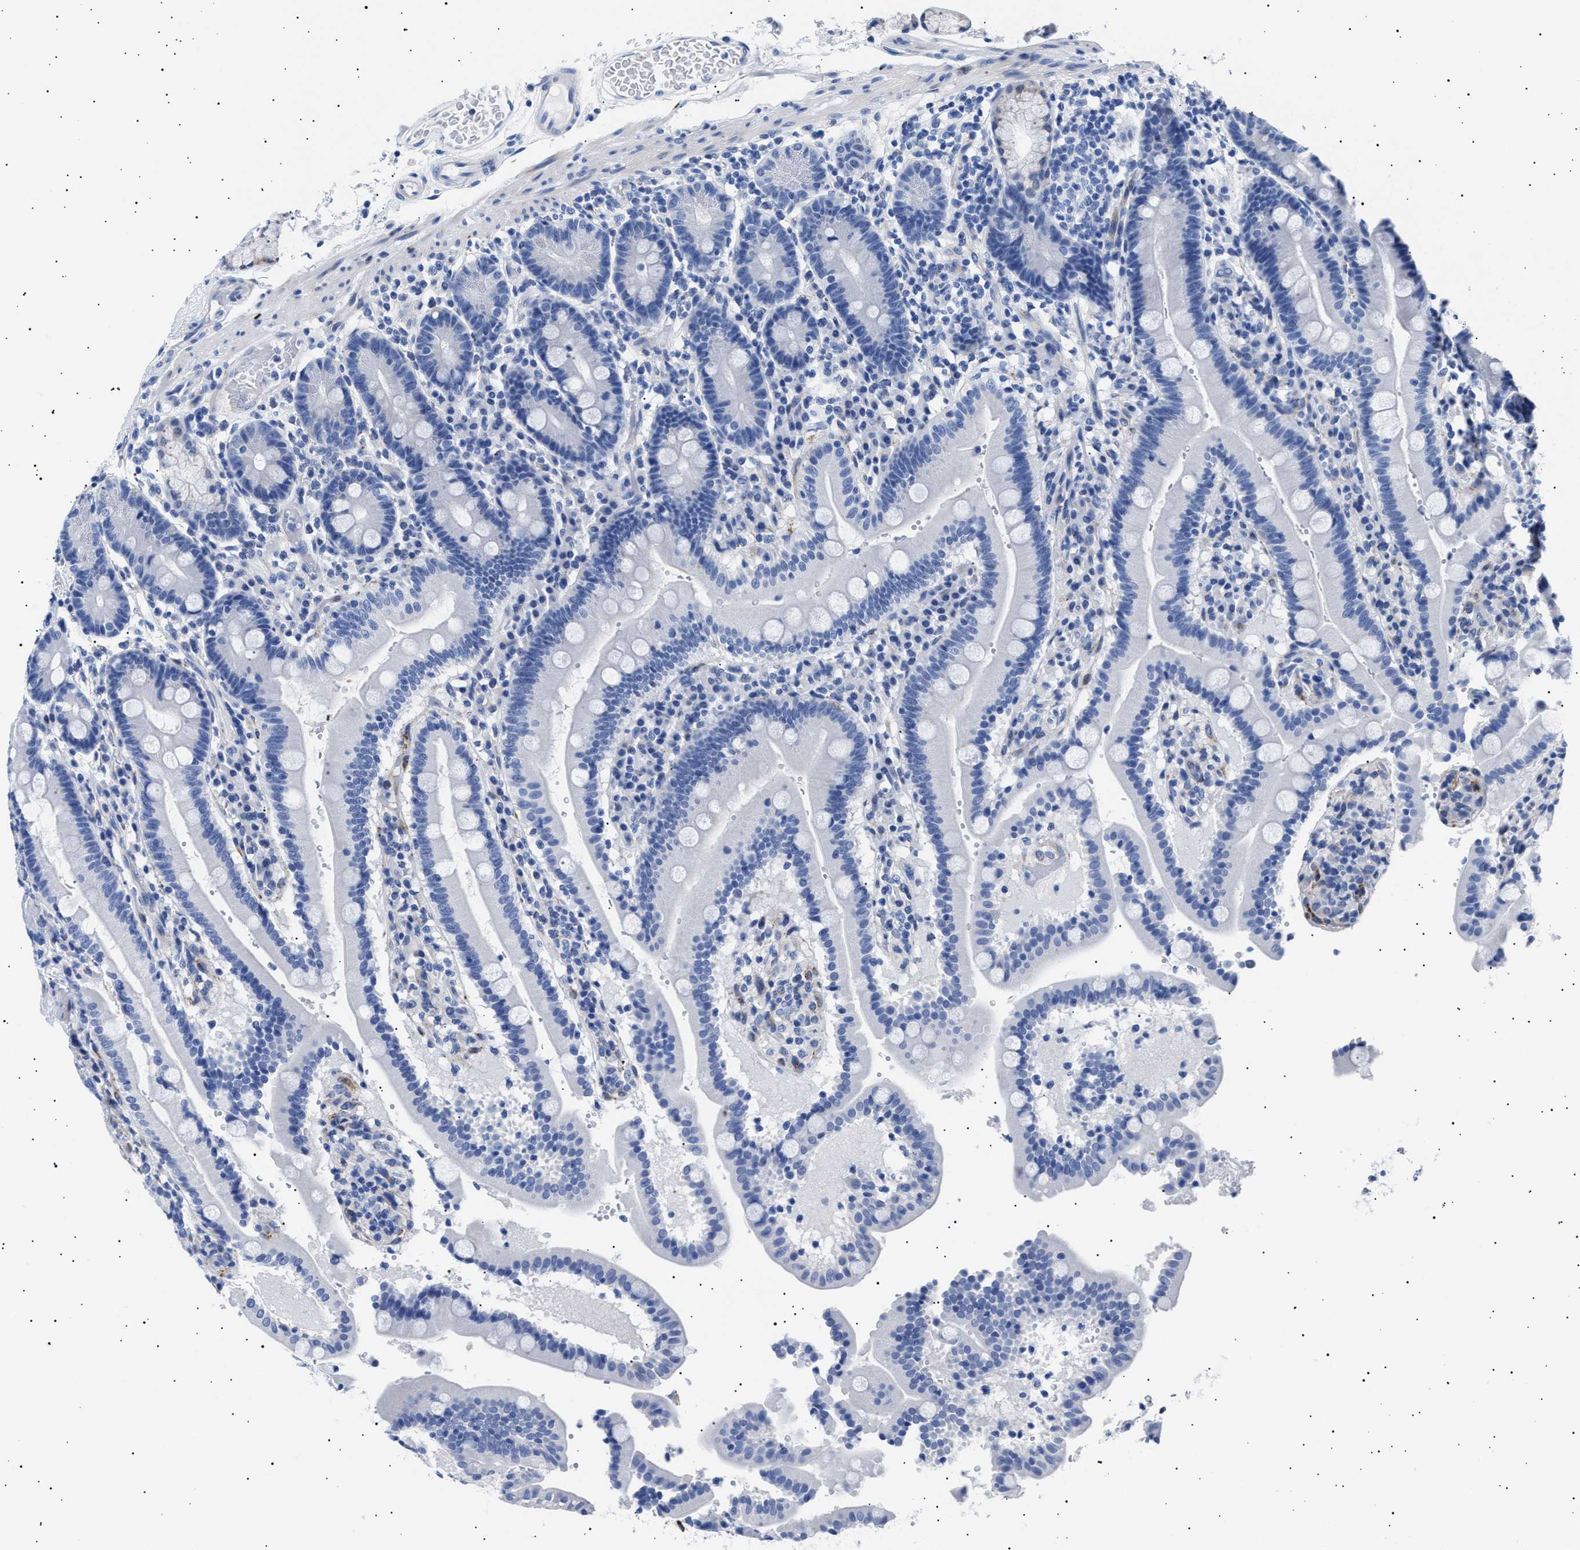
{"staining": {"intensity": "negative", "quantity": "none", "location": "none"}, "tissue": "duodenum", "cell_type": "Glandular cells", "image_type": "normal", "snomed": [{"axis": "morphology", "description": "Normal tissue, NOS"}, {"axis": "topography", "description": "Small intestine, NOS"}], "caption": "High power microscopy image of an immunohistochemistry image of normal duodenum, revealing no significant staining in glandular cells. (DAB (3,3'-diaminobenzidine) IHC visualized using brightfield microscopy, high magnification).", "gene": "HEMGN", "patient": {"sex": "female", "age": 71}}